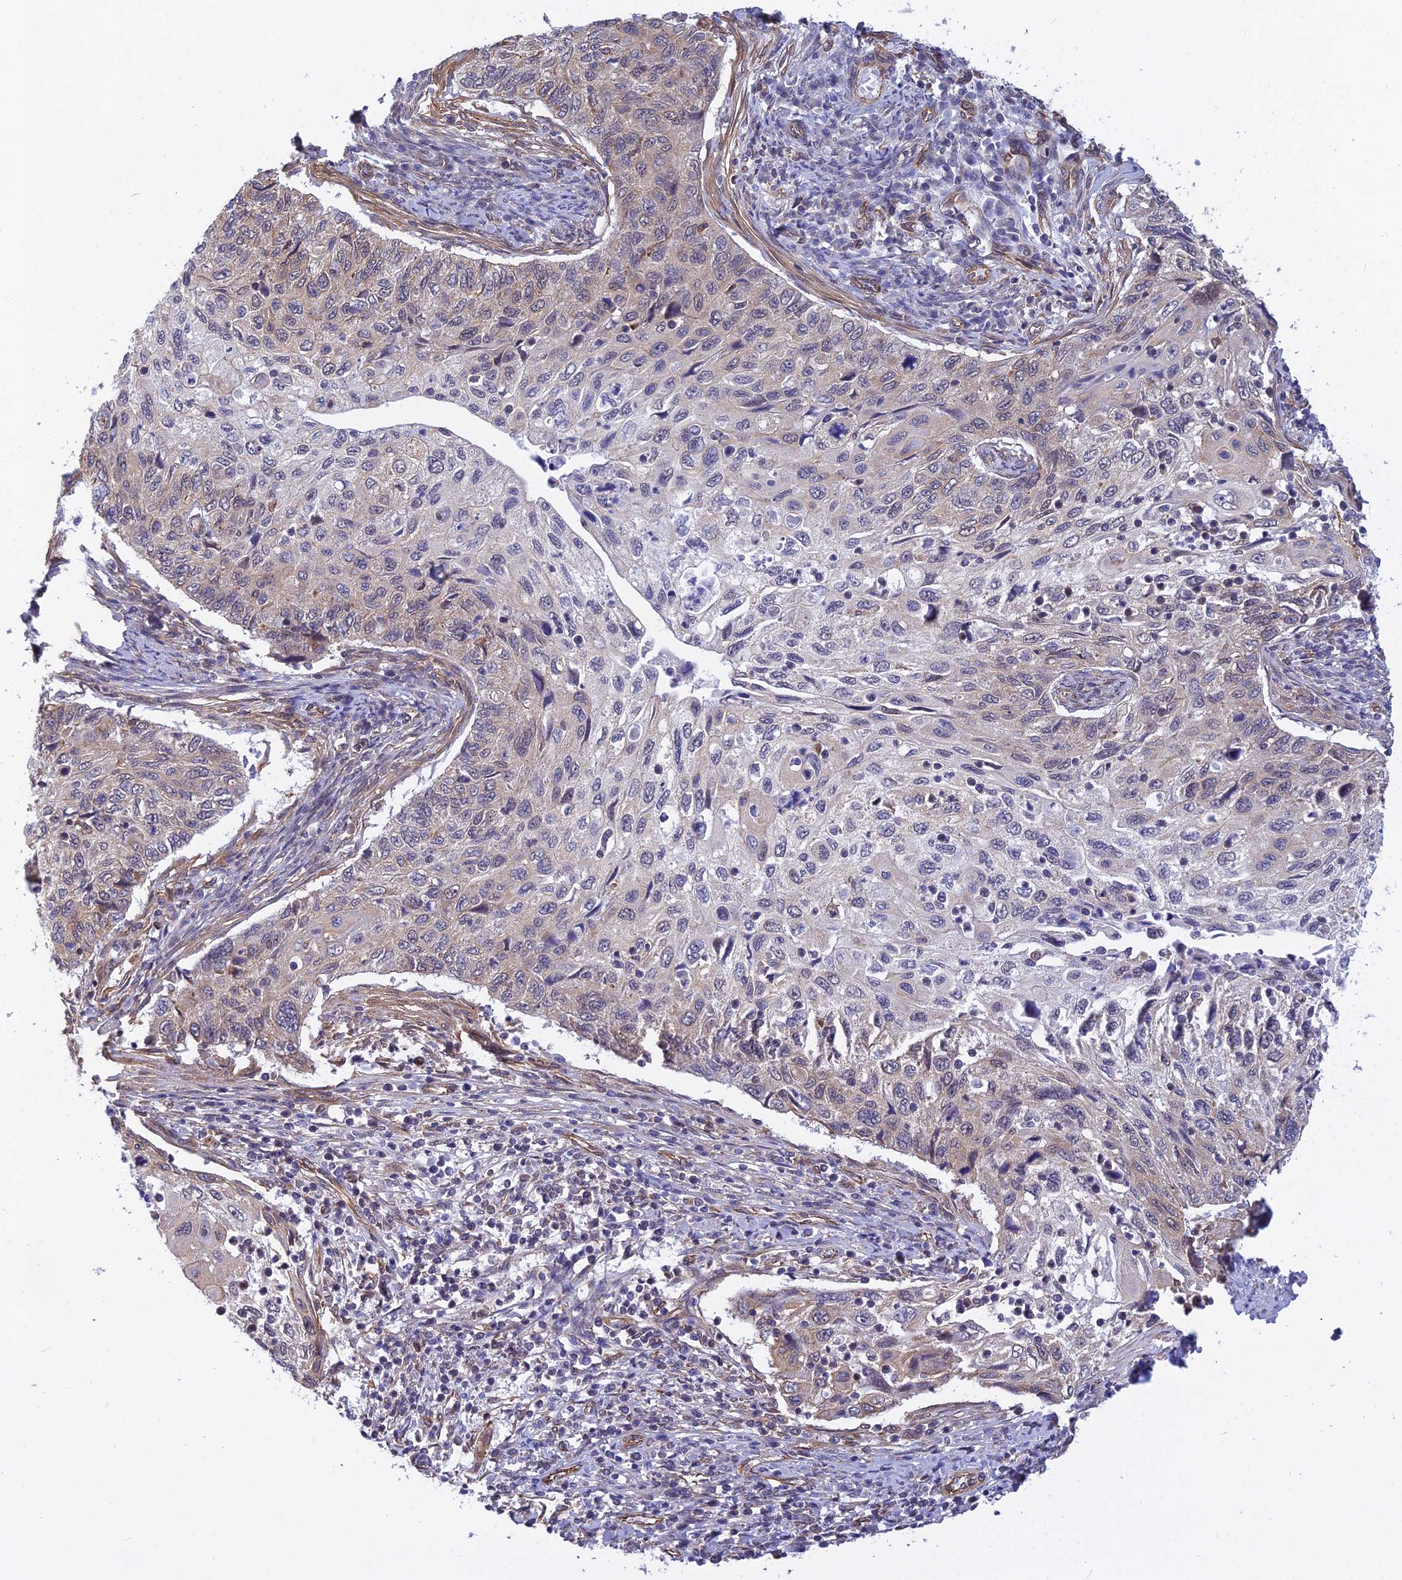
{"staining": {"intensity": "moderate", "quantity": "25%-75%", "location": "cytoplasmic/membranous"}, "tissue": "cervical cancer", "cell_type": "Tumor cells", "image_type": "cancer", "snomed": [{"axis": "morphology", "description": "Squamous cell carcinoma, NOS"}, {"axis": "topography", "description": "Cervix"}], "caption": "Immunohistochemistry (DAB) staining of human cervical cancer (squamous cell carcinoma) displays moderate cytoplasmic/membranous protein staining in approximately 25%-75% of tumor cells.", "gene": "PAGR1", "patient": {"sex": "female", "age": 70}}